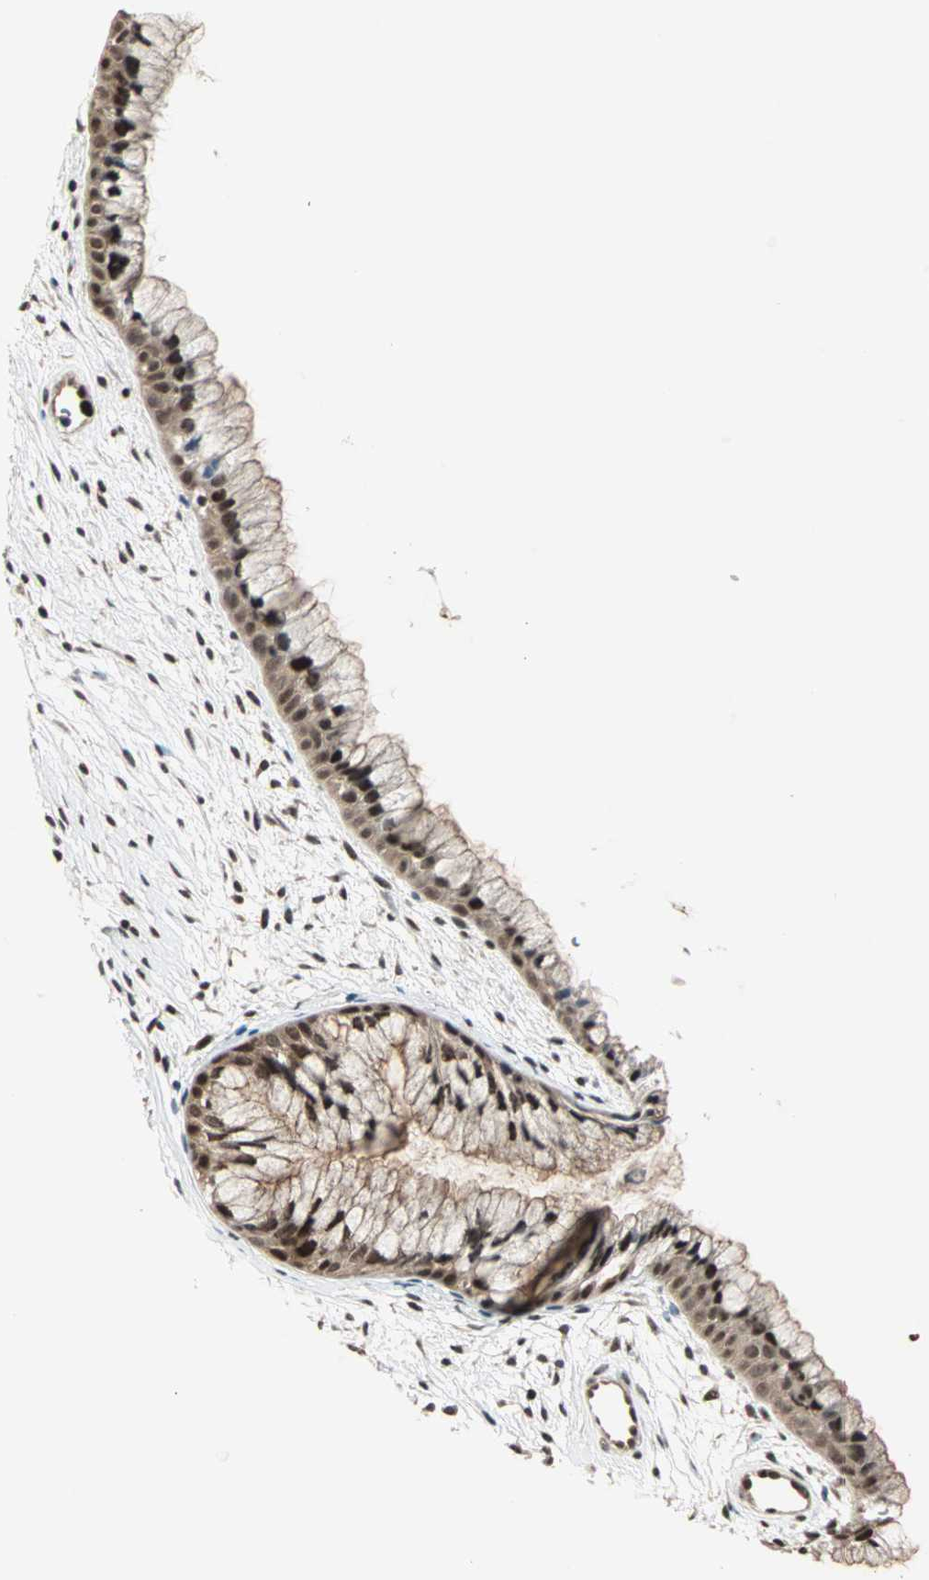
{"staining": {"intensity": "strong", "quantity": ">75%", "location": "nuclear"}, "tissue": "cervix", "cell_type": "Glandular cells", "image_type": "normal", "snomed": [{"axis": "morphology", "description": "Normal tissue, NOS"}, {"axis": "topography", "description": "Cervix"}], "caption": "Glandular cells demonstrate strong nuclear staining in approximately >75% of cells in benign cervix. The protein is shown in brown color, while the nuclei are stained blue.", "gene": "ZNF44", "patient": {"sex": "female", "age": 39}}